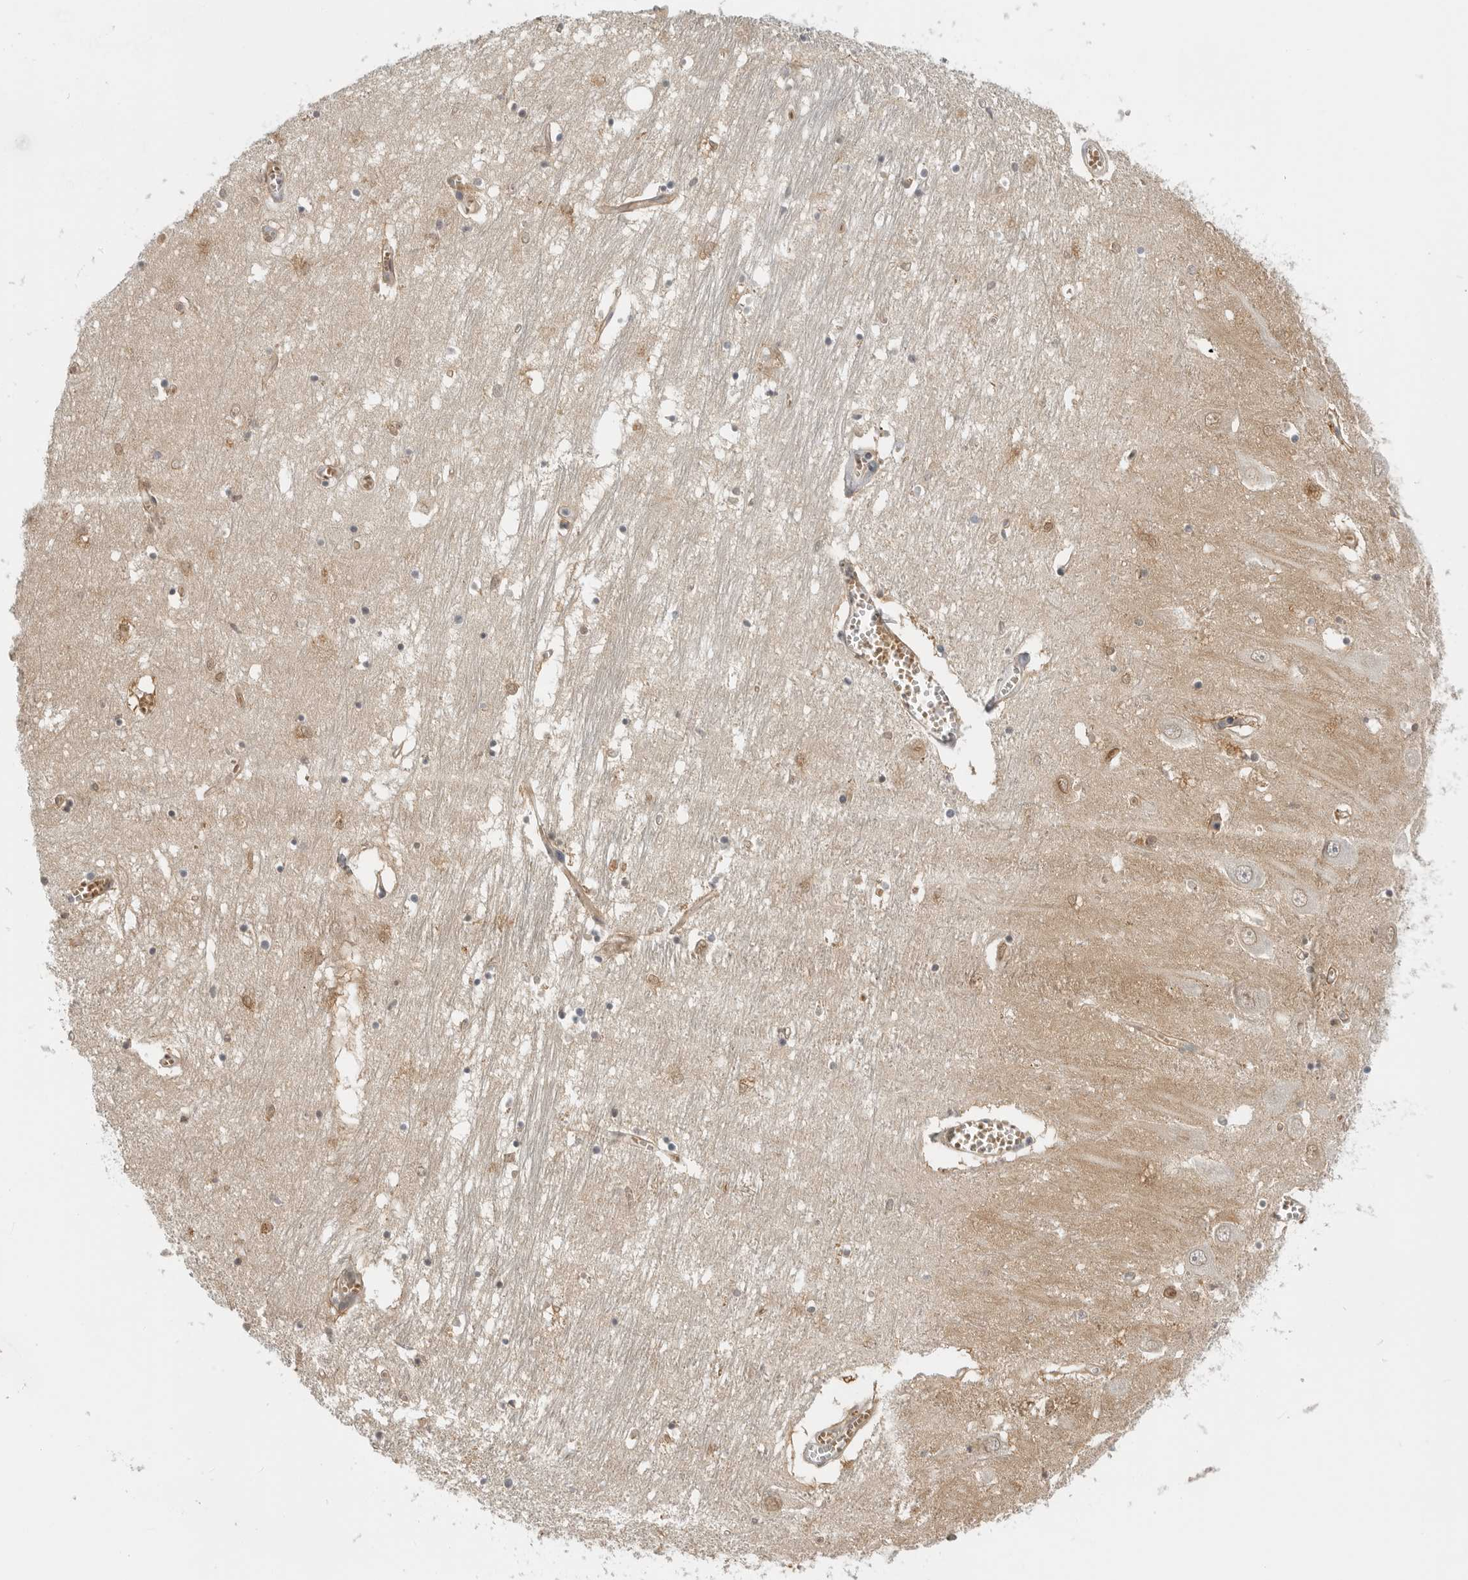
{"staining": {"intensity": "moderate", "quantity": "<25%", "location": "cytoplasmic/membranous"}, "tissue": "hippocampus", "cell_type": "Glial cells", "image_type": "normal", "snomed": [{"axis": "morphology", "description": "Normal tissue, NOS"}, {"axis": "topography", "description": "Hippocampus"}], "caption": "Immunohistochemistry (DAB) staining of unremarkable hippocampus reveals moderate cytoplasmic/membranous protein expression in approximately <25% of glial cells. Ihc stains the protein of interest in brown and the nuclei are stained blue.", "gene": "CTIF", "patient": {"sex": "male", "age": 70}}